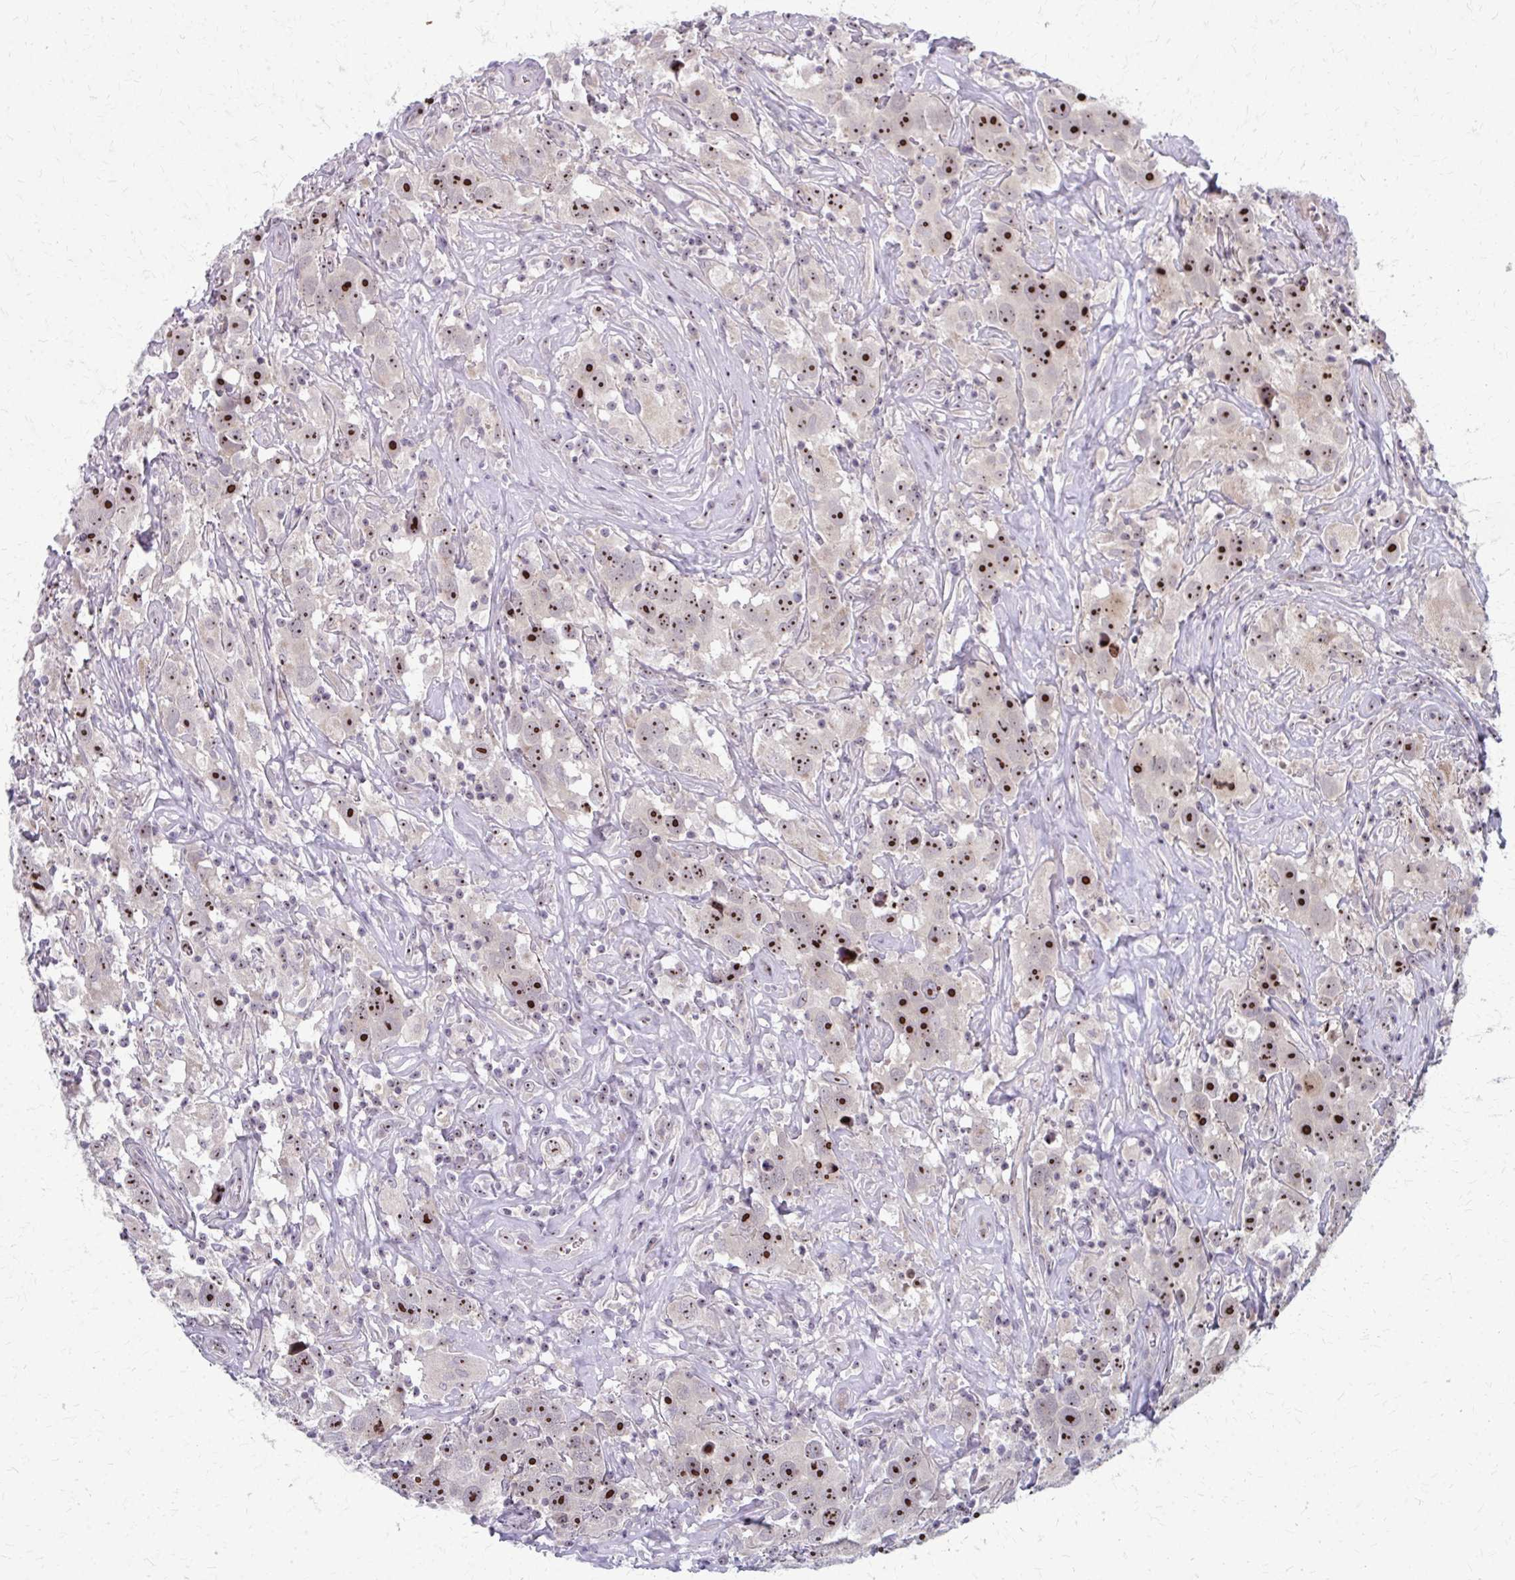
{"staining": {"intensity": "strong", "quantity": "25%-75%", "location": "nuclear"}, "tissue": "testis cancer", "cell_type": "Tumor cells", "image_type": "cancer", "snomed": [{"axis": "morphology", "description": "Seminoma, NOS"}, {"axis": "topography", "description": "Testis"}], "caption": "Protein analysis of testis cancer (seminoma) tissue displays strong nuclear positivity in about 25%-75% of tumor cells.", "gene": "NUDT16", "patient": {"sex": "male", "age": 49}}